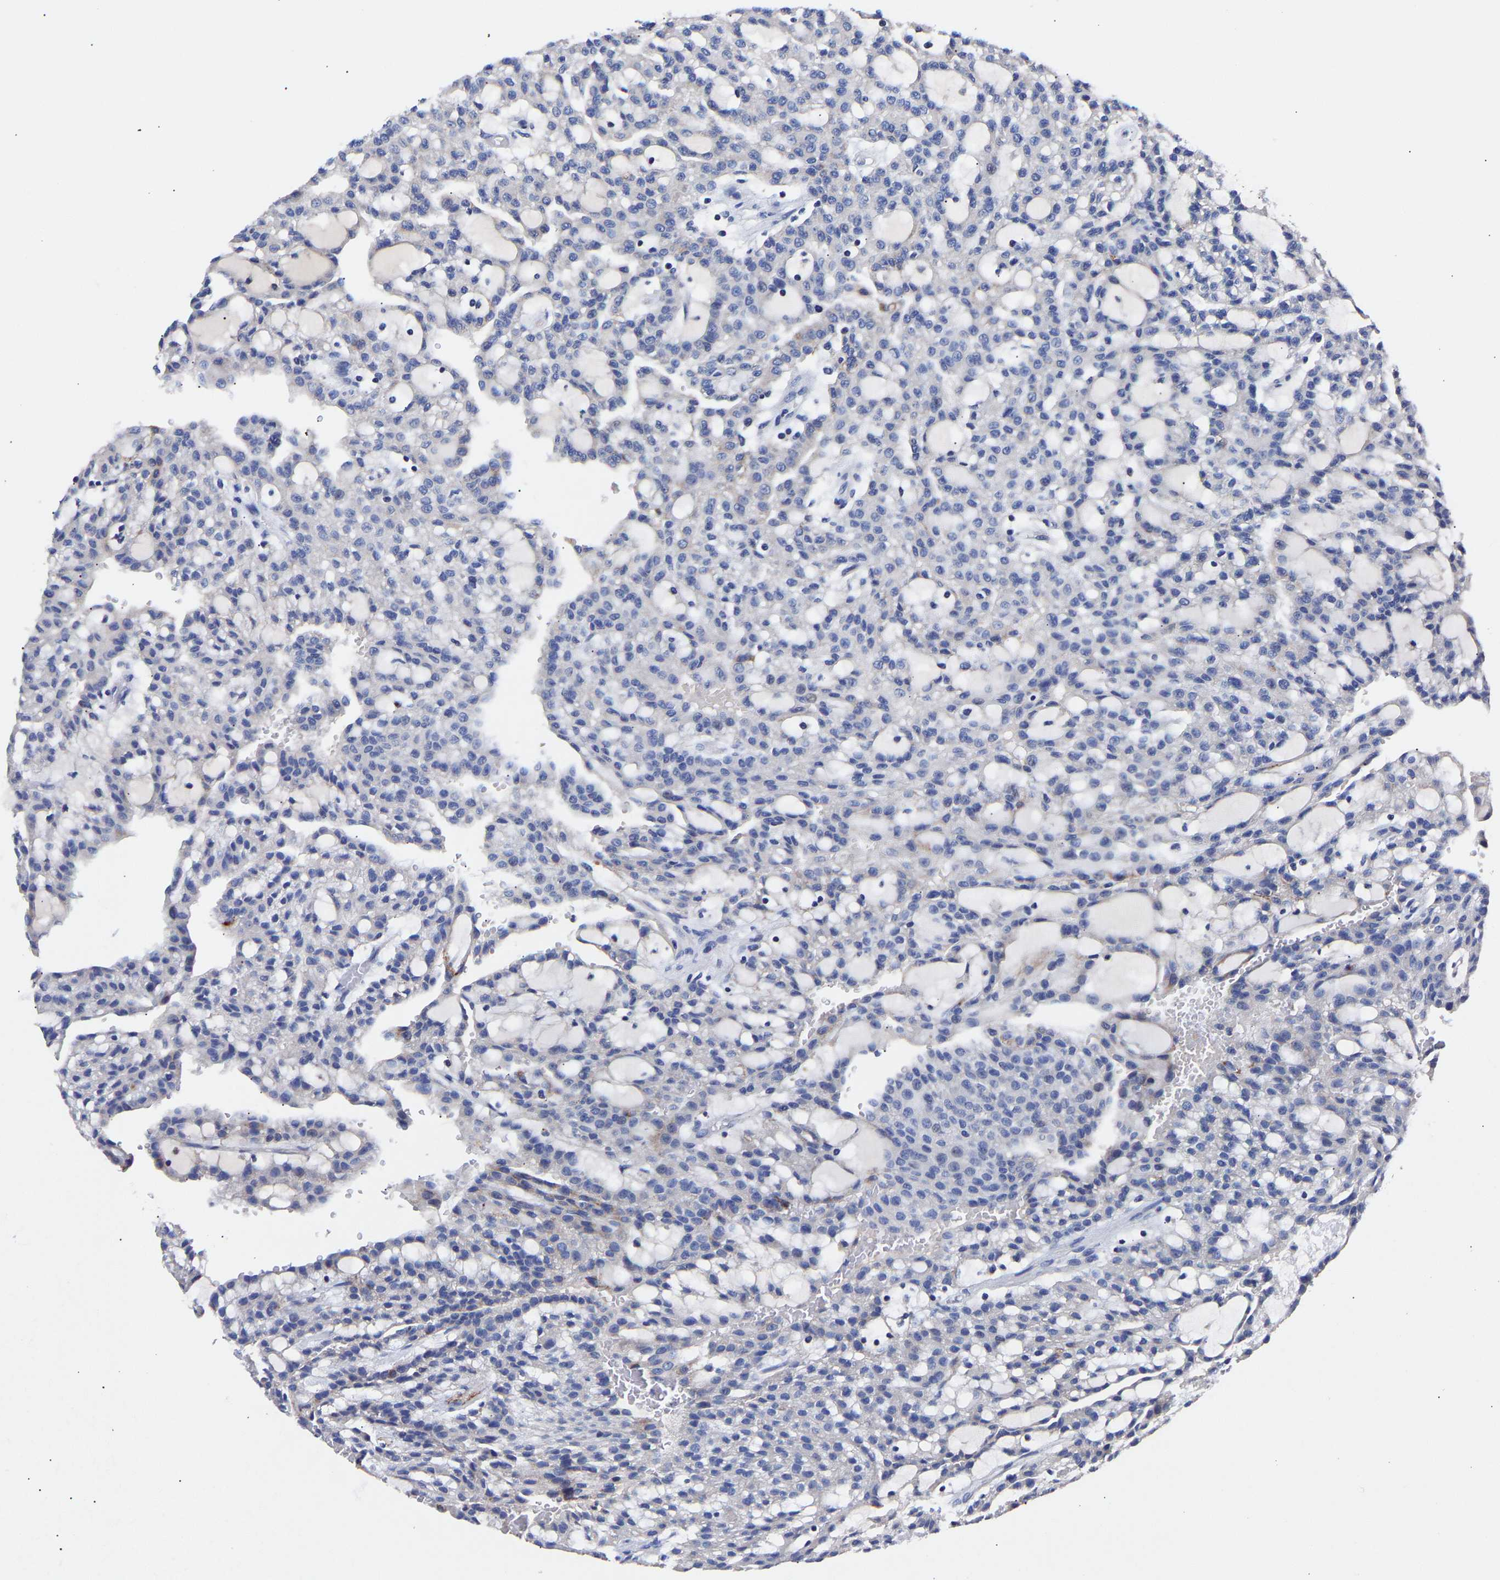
{"staining": {"intensity": "negative", "quantity": "none", "location": "none"}, "tissue": "renal cancer", "cell_type": "Tumor cells", "image_type": "cancer", "snomed": [{"axis": "morphology", "description": "Adenocarcinoma, NOS"}, {"axis": "topography", "description": "Kidney"}], "caption": "Image shows no protein positivity in tumor cells of renal adenocarcinoma tissue.", "gene": "SEM1", "patient": {"sex": "male", "age": 63}}